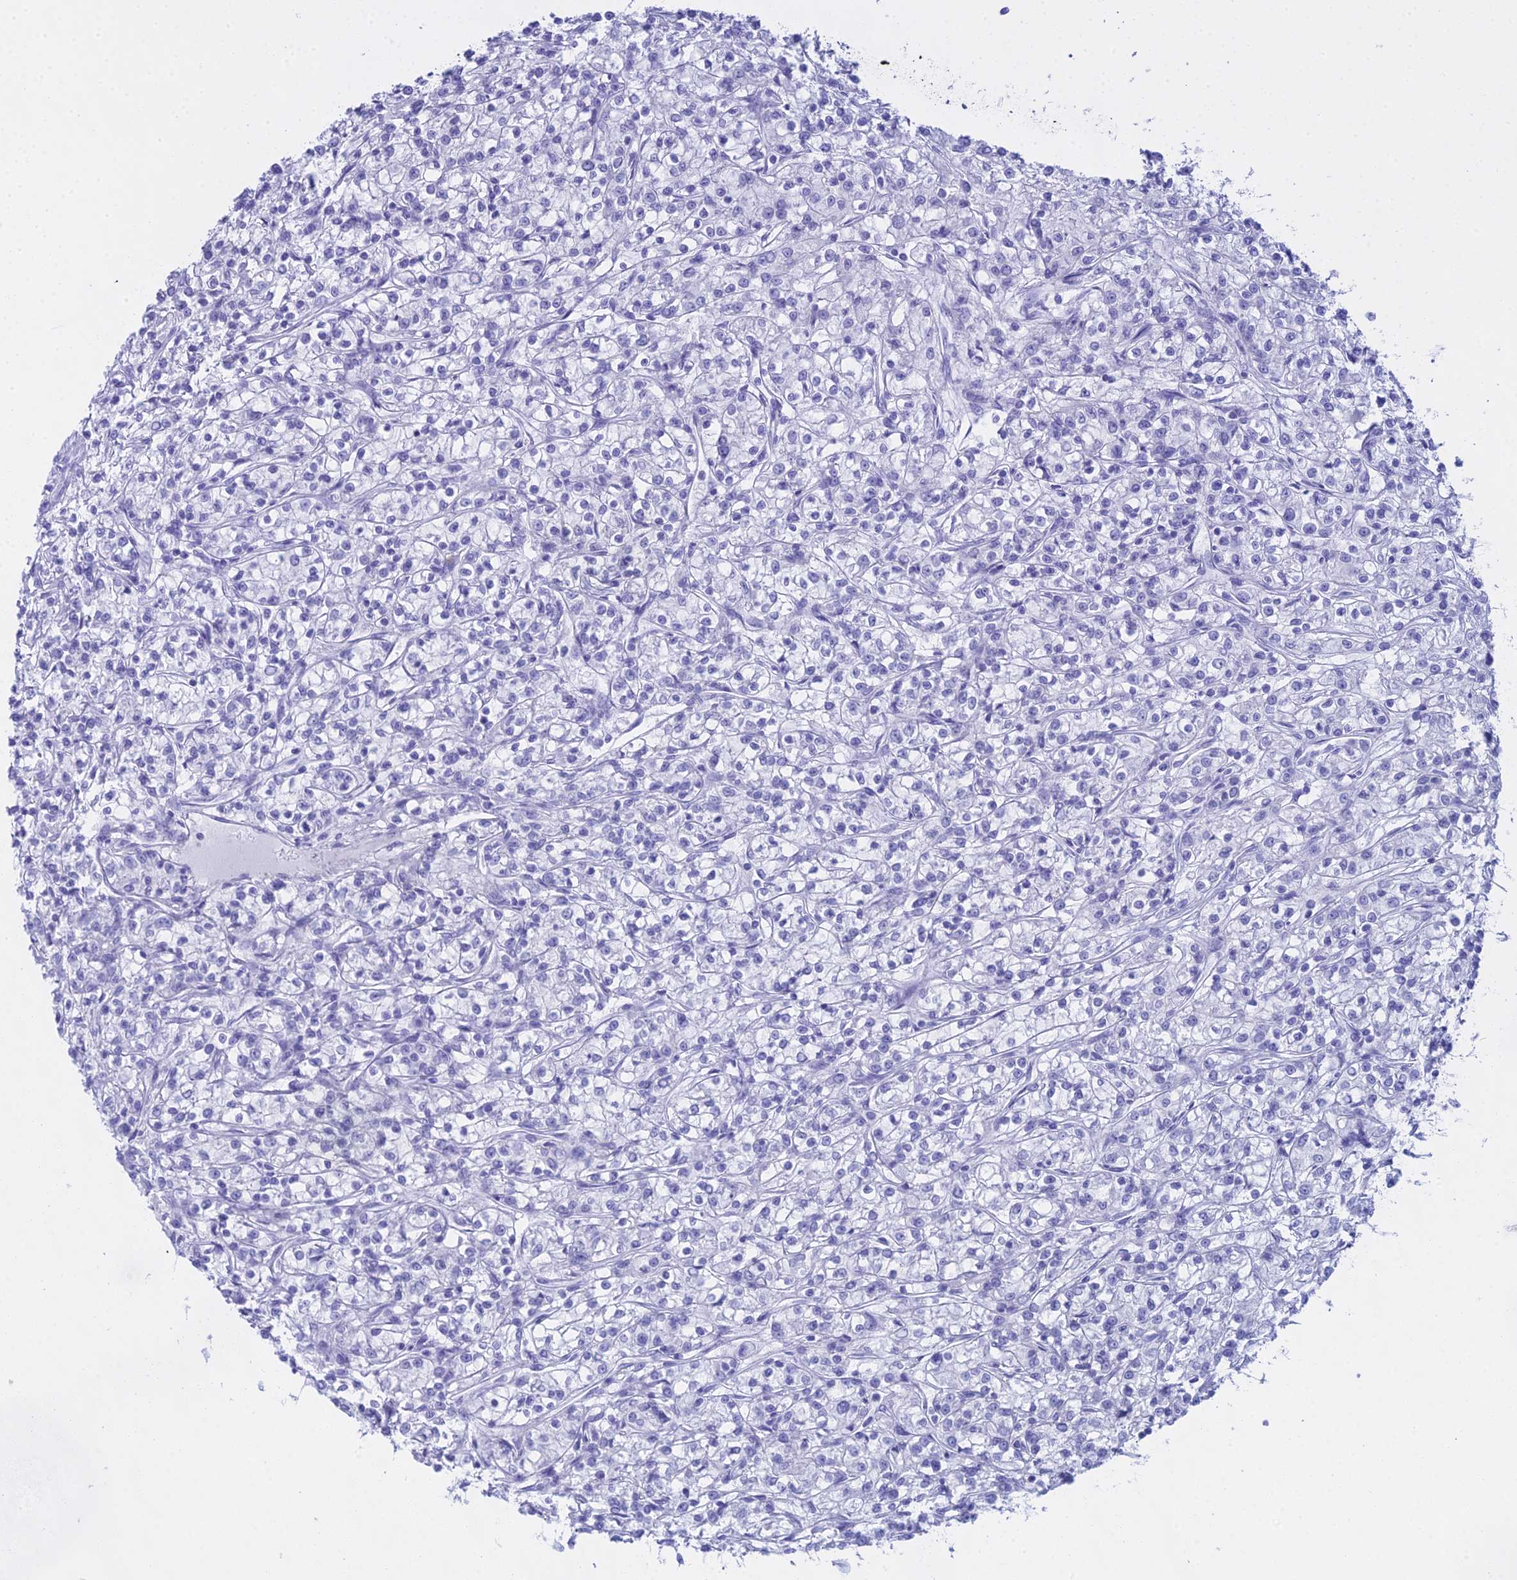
{"staining": {"intensity": "negative", "quantity": "none", "location": "none"}, "tissue": "renal cancer", "cell_type": "Tumor cells", "image_type": "cancer", "snomed": [{"axis": "morphology", "description": "Adenocarcinoma, NOS"}, {"axis": "topography", "description": "Kidney"}], "caption": "This is an immunohistochemistry (IHC) micrograph of human renal cancer (adenocarcinoma). There is no positivity in tumor cells.", "gene": "CGB2", "patient": {"sex": "female", "age": 59}}